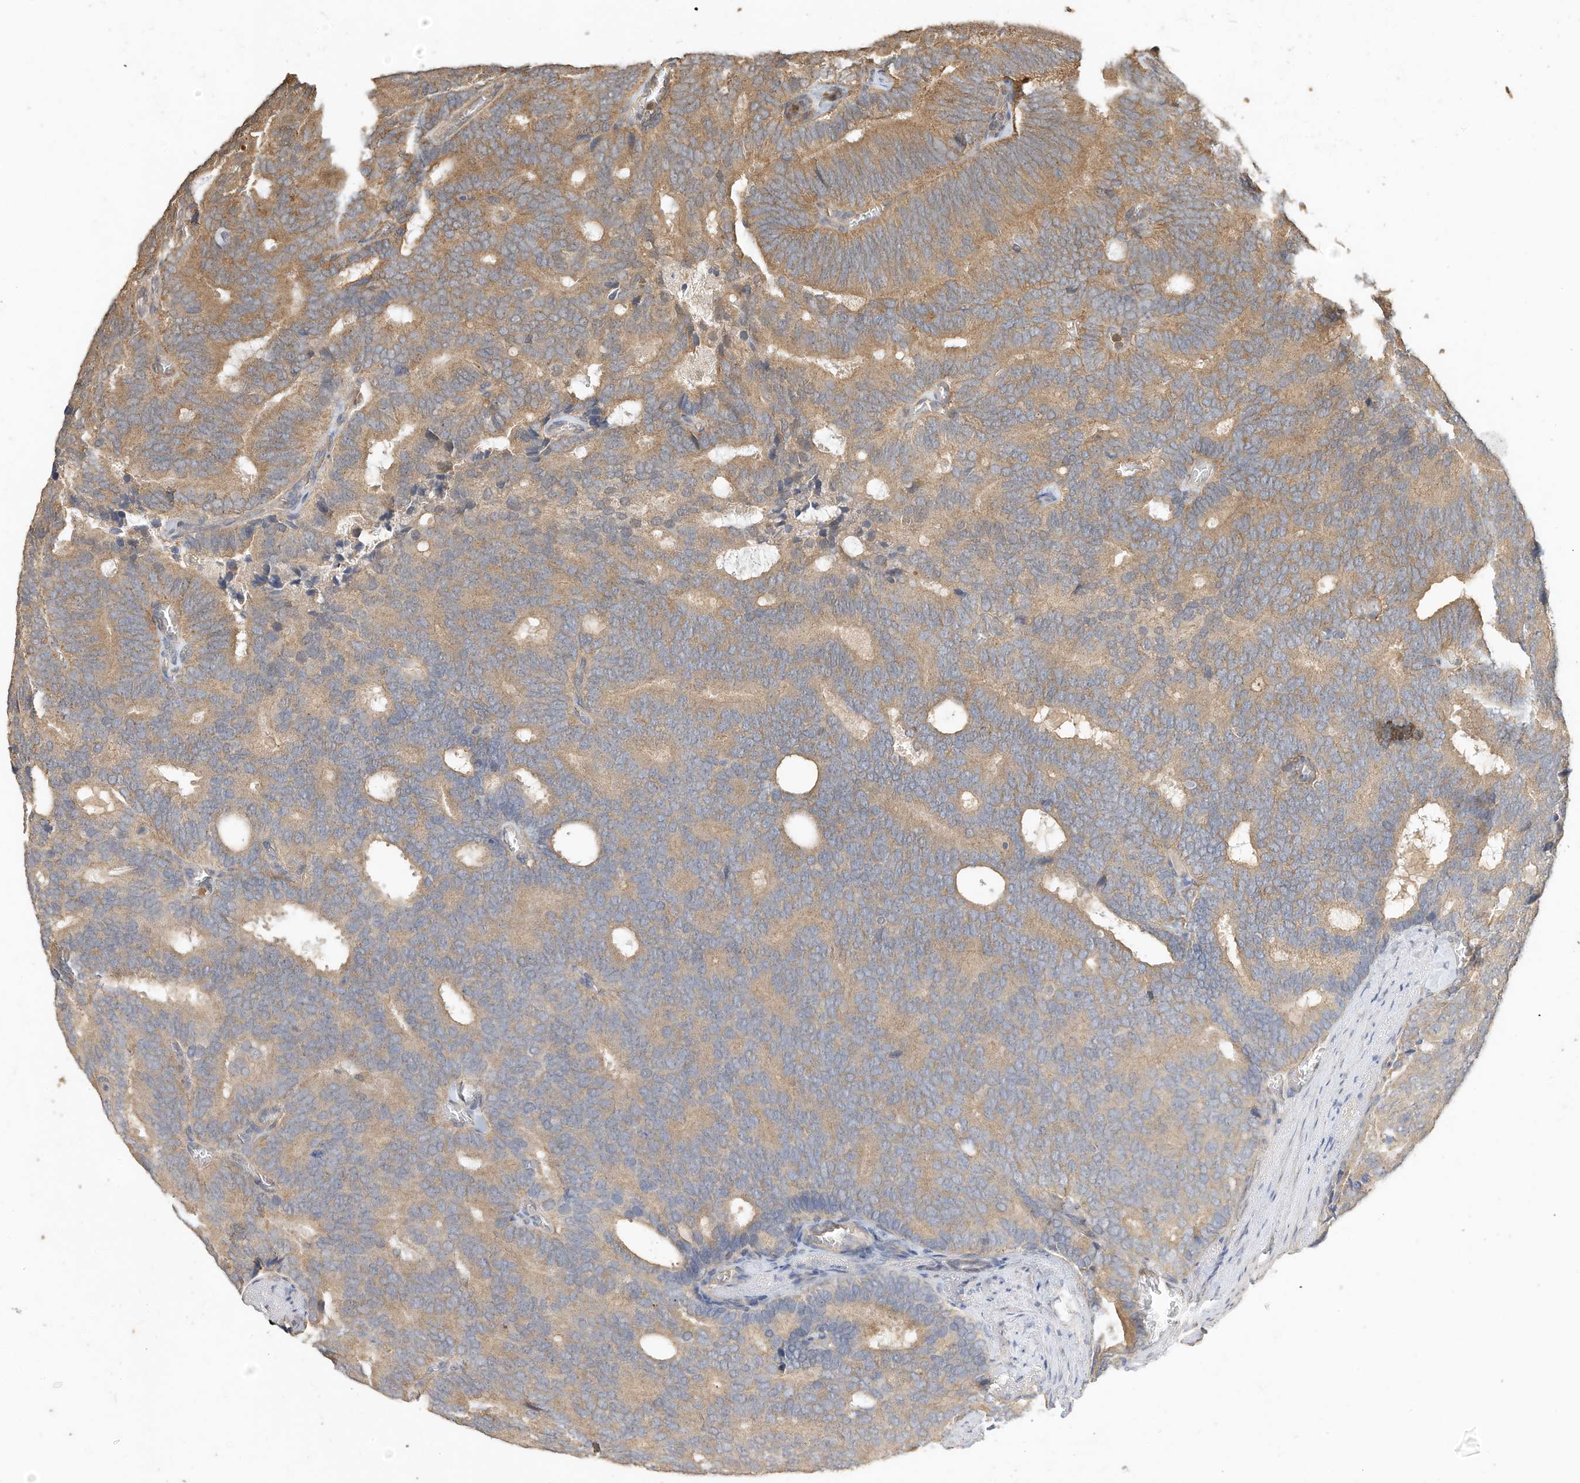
{"staining": {"intensity": "moderate", "quantity": ">75%", "location": "cytoplasmic/membranous"}, "tissue": "prostate cancer", "cell_type": "Tumor cells", "image_type": "cancer", "snomed": [{"axis": "morphology", "description": "Adenocarcinoma, Low grade"}, {"axis": "topography", "description": "Prostate"}], "caption": "The micrograph exhibits staining of adenocarcinoma (low-grade) (prostate), revealing moderate cytoplasmic/membranous protein expression (brown color) within tumor cells.", "gene": "OFD1", "patient": {"sex": "male", "age": 71}}